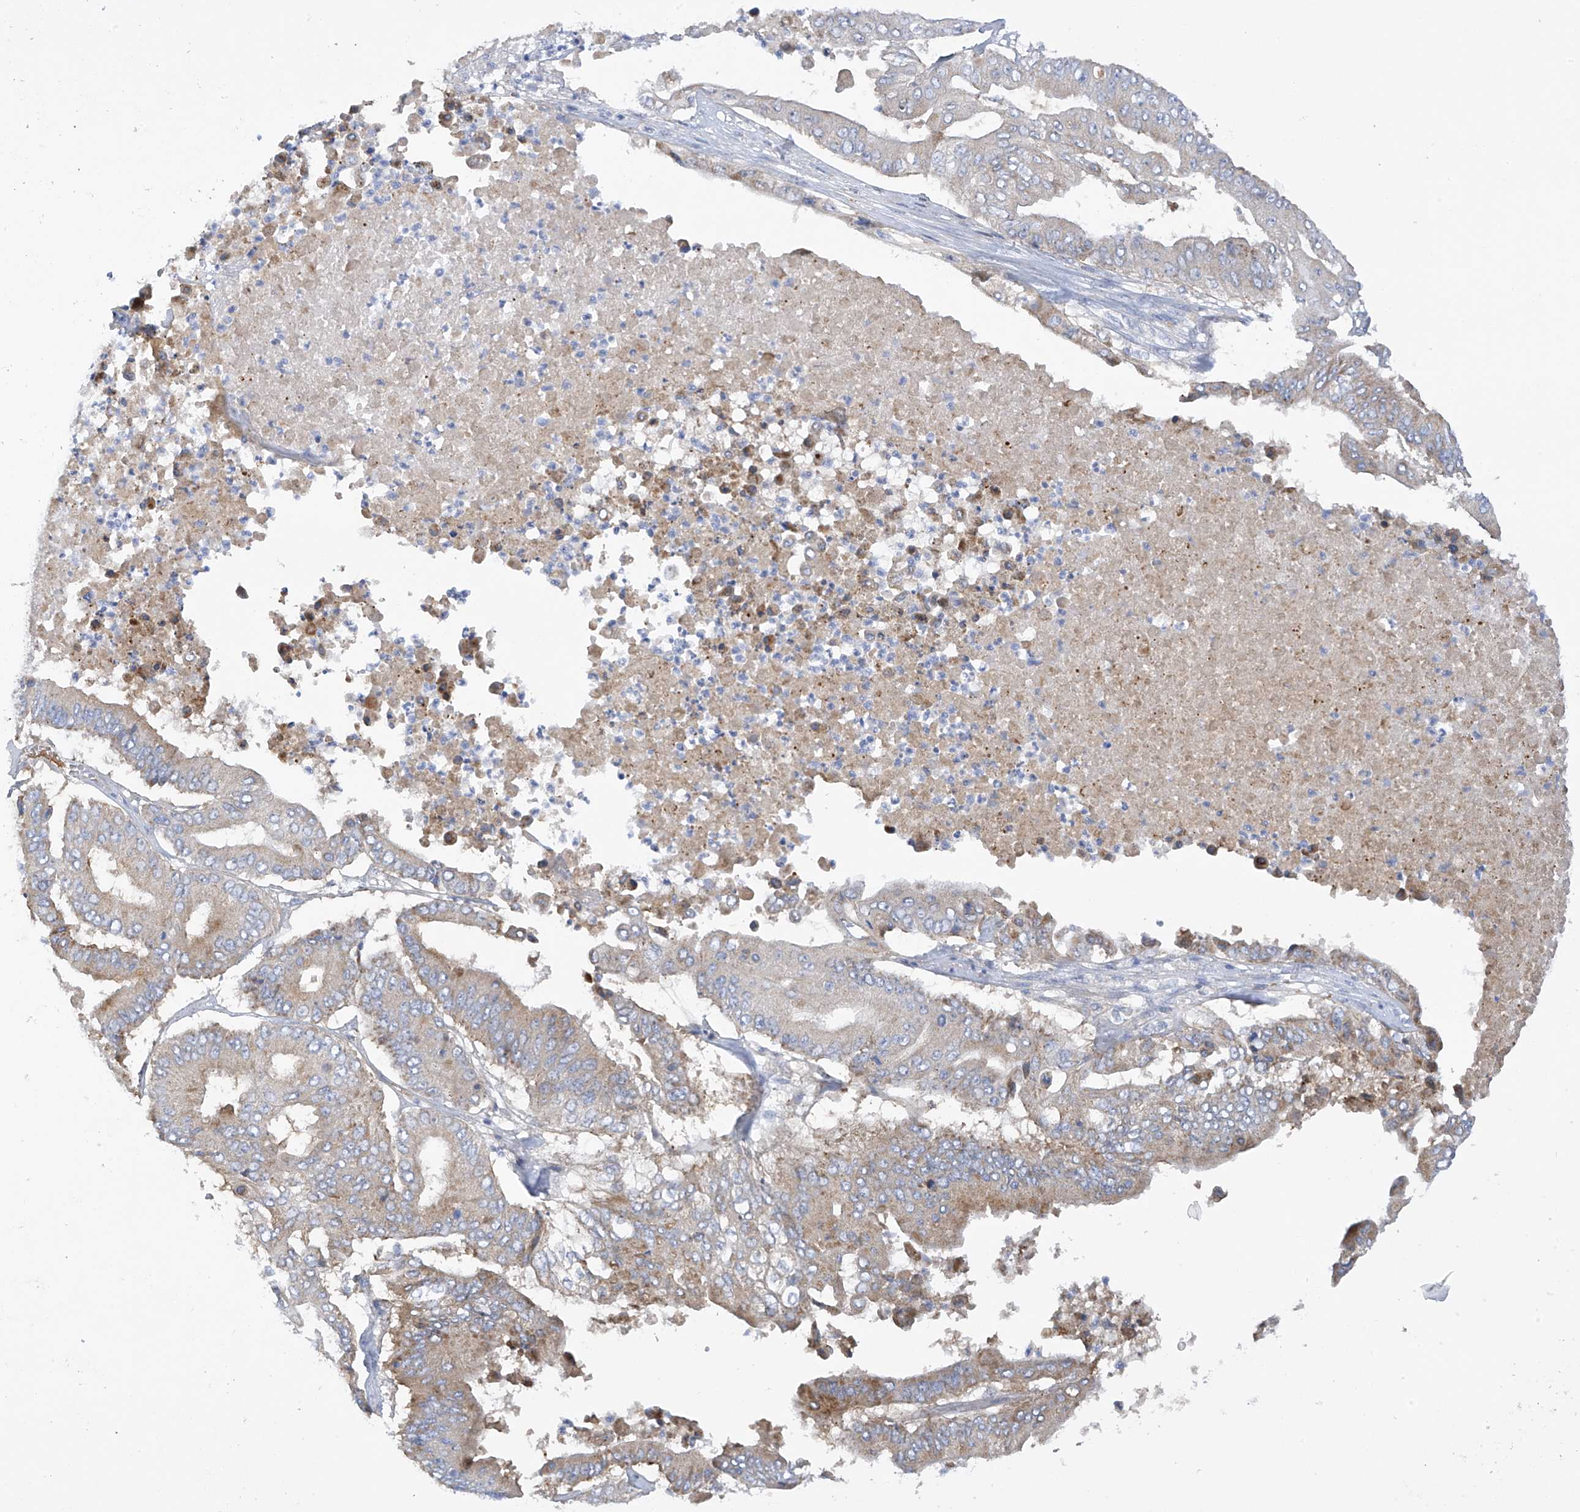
{"staining": {"intensity": "weak", "quantity": "25%-75%", "location": "cytoplasmic/membranous"}, "tissue": "pancreatic cancer", "cell_type": "Tumor cells", "image_type": "cancer", "snomed": [{"axis": "morphology", "description": "Adenocarcinoma, NOS"}, {"axis": "topography", "description": "Pancreas"}], "caption": "A high-resolution micrograph shows immunohistochemistry (IHC) staining of pancreatic cancer (adenocarcinoma), which displays weak cytoplasmic/membranous expression in about 25%-75% of tumor cells.", "gene": "METTL18", "patient": {"sex": "female", "age": 77}}